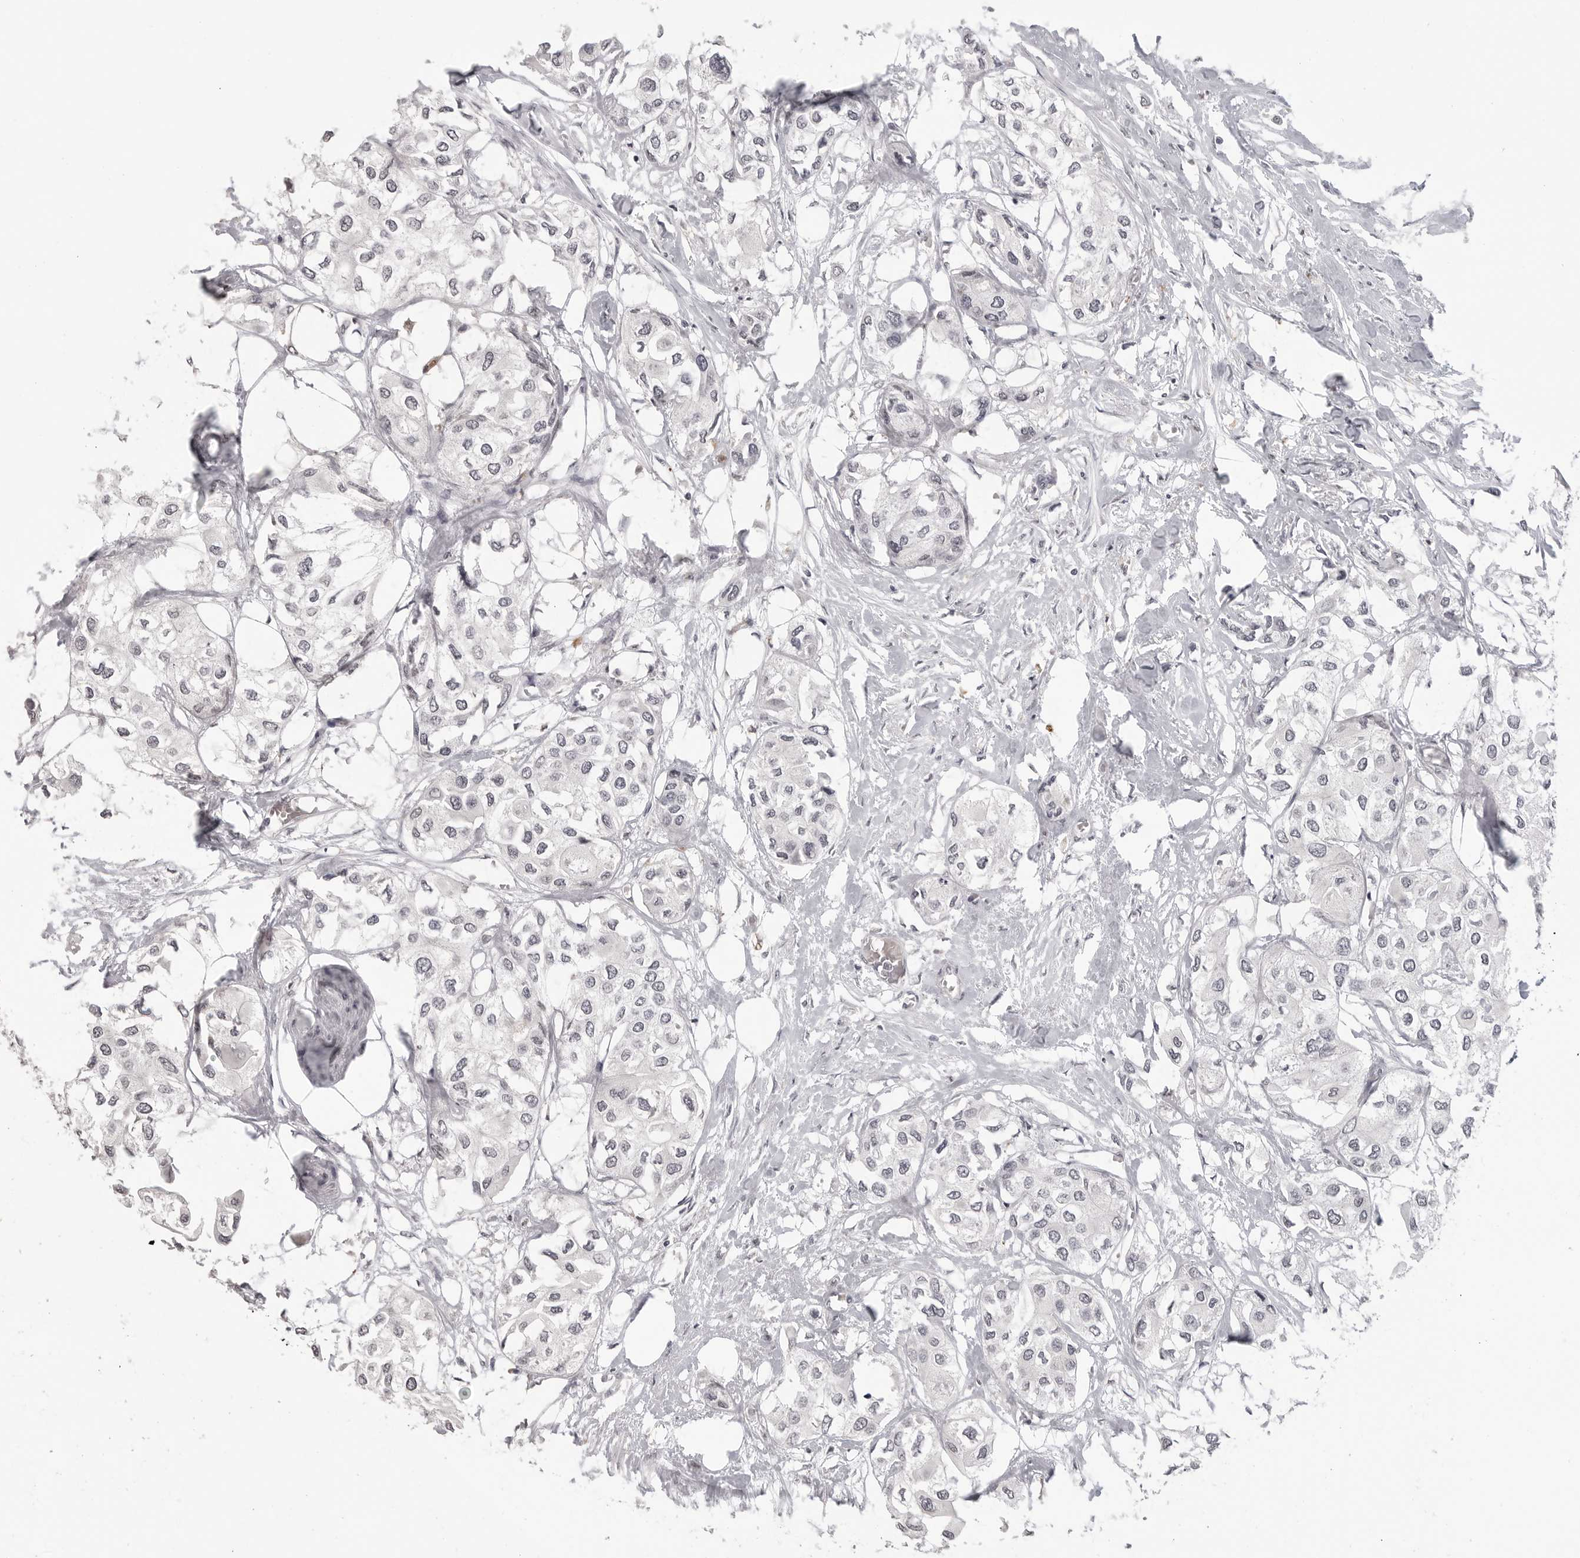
{"staining": {"intensity": "negative", "quantity": "none", "location": "none"}, "tissue": "urothelial cancer", "cell_type": "Tumor cells", "image_type": "cancer", "snomed": [{"axis": "morphology", "description": "Urothelial carcinoma, High grade"}, {"axis": "topography", "description": "Urinary bladder"}], "caption": "The micrograph demonstrates no significant expression in tumor cells of high-grade urothelial carcinoma.", "gene": "PRSS1", "patient": {"sex": "male", "age": 64}}